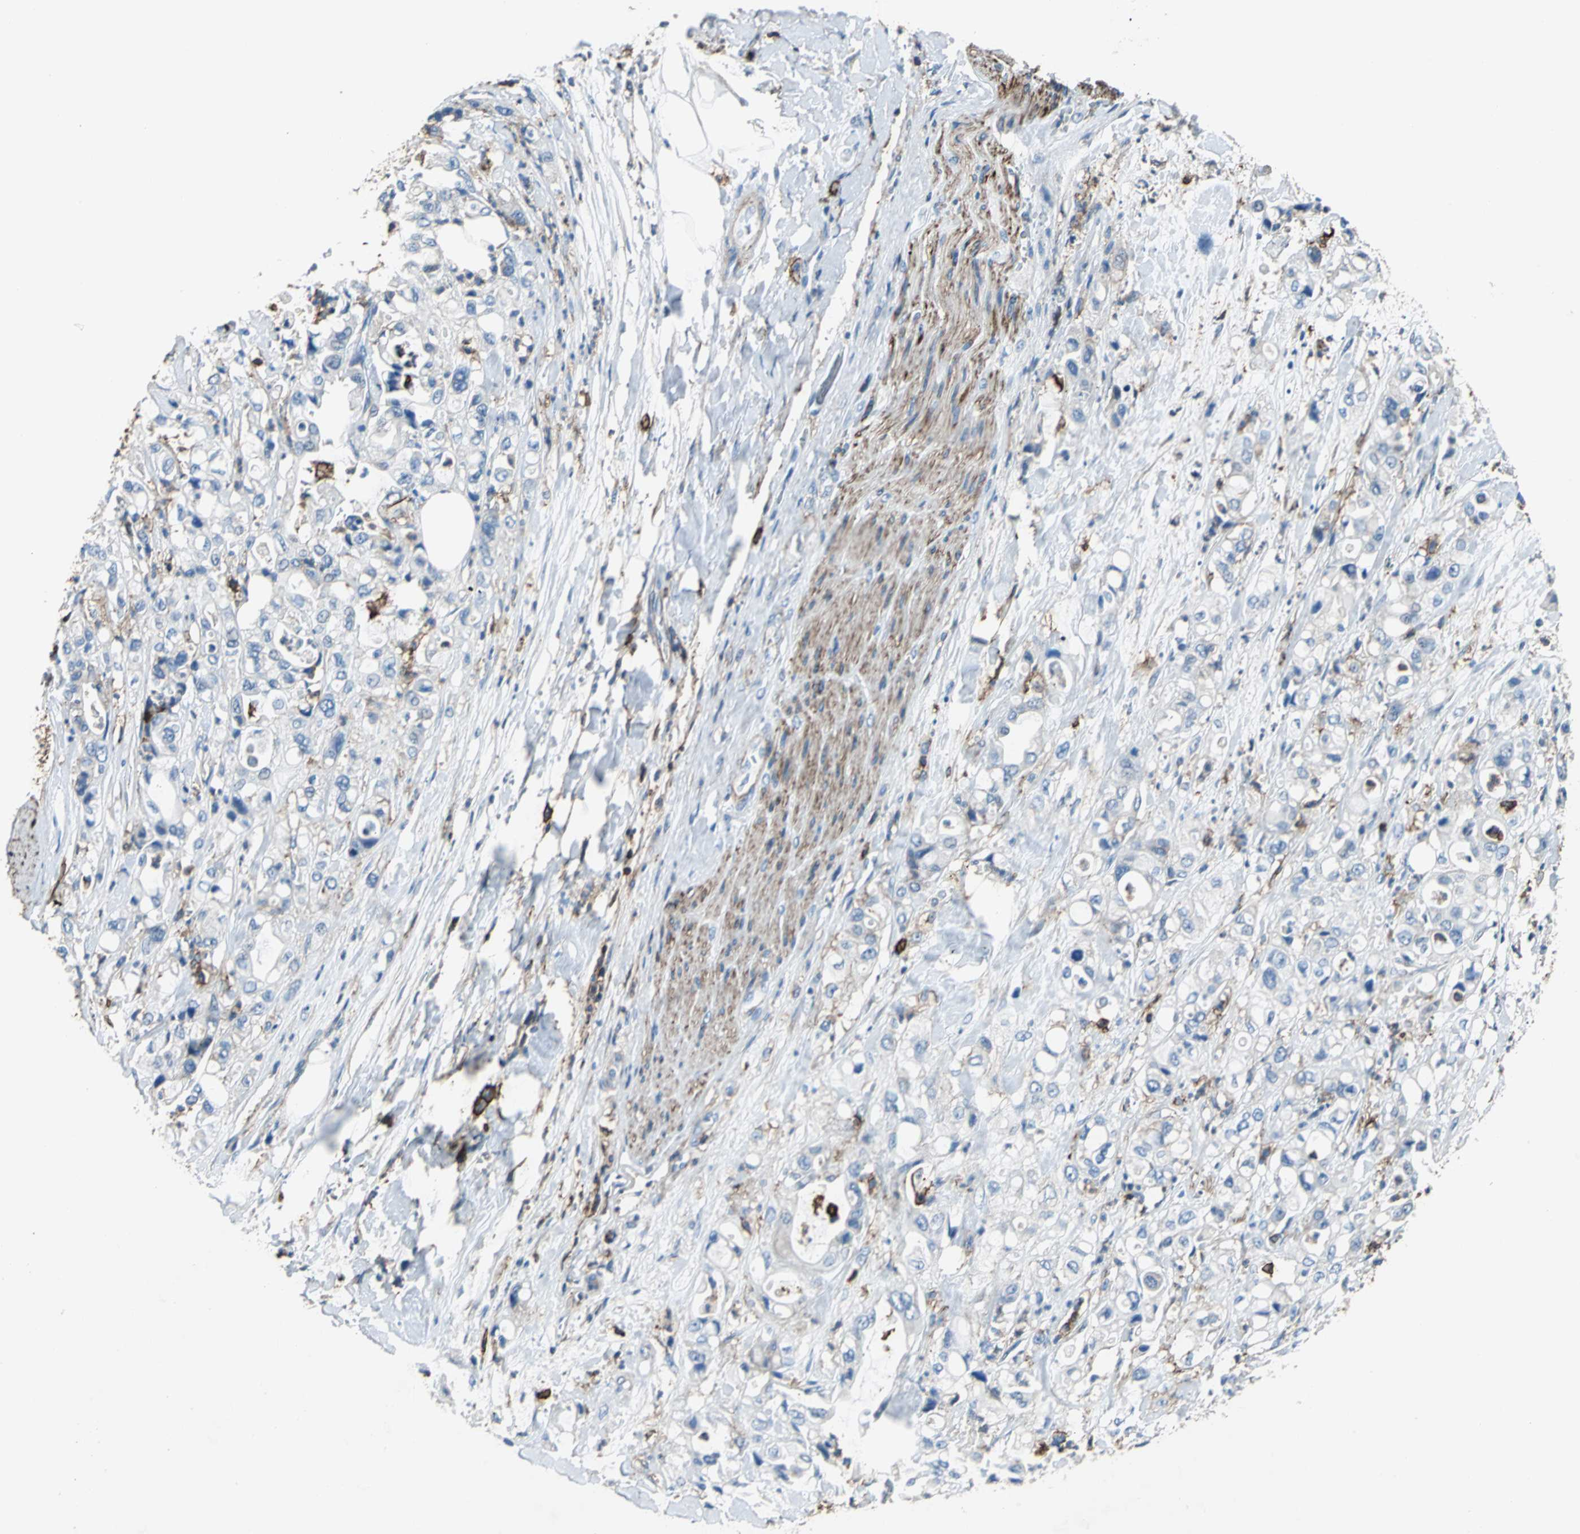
{"staining": {"intensity": "weak", "quantity": "<25%", "location": "cytoplasmic/membranous"}, "tissue": "pancreatic cancer", "cell_type": "Tumor cells", "image_type": "cancer", "snomed": [{"axis": "morphology", "description": "Adenocarcinoma, NOS"}, {"axis": "topography", "description": "Pancreas"}], "caption": "Histopathology image shows no significant protein positivity in tumor cells of adenocarcinoma (pancreatic). (DAB (3,3'-diaminobenzidine) immunohistochemistry (IHC) with hematoxylin counter stain).", "gene": "CD44", "patient": {"sex": "male", "age": 70}}